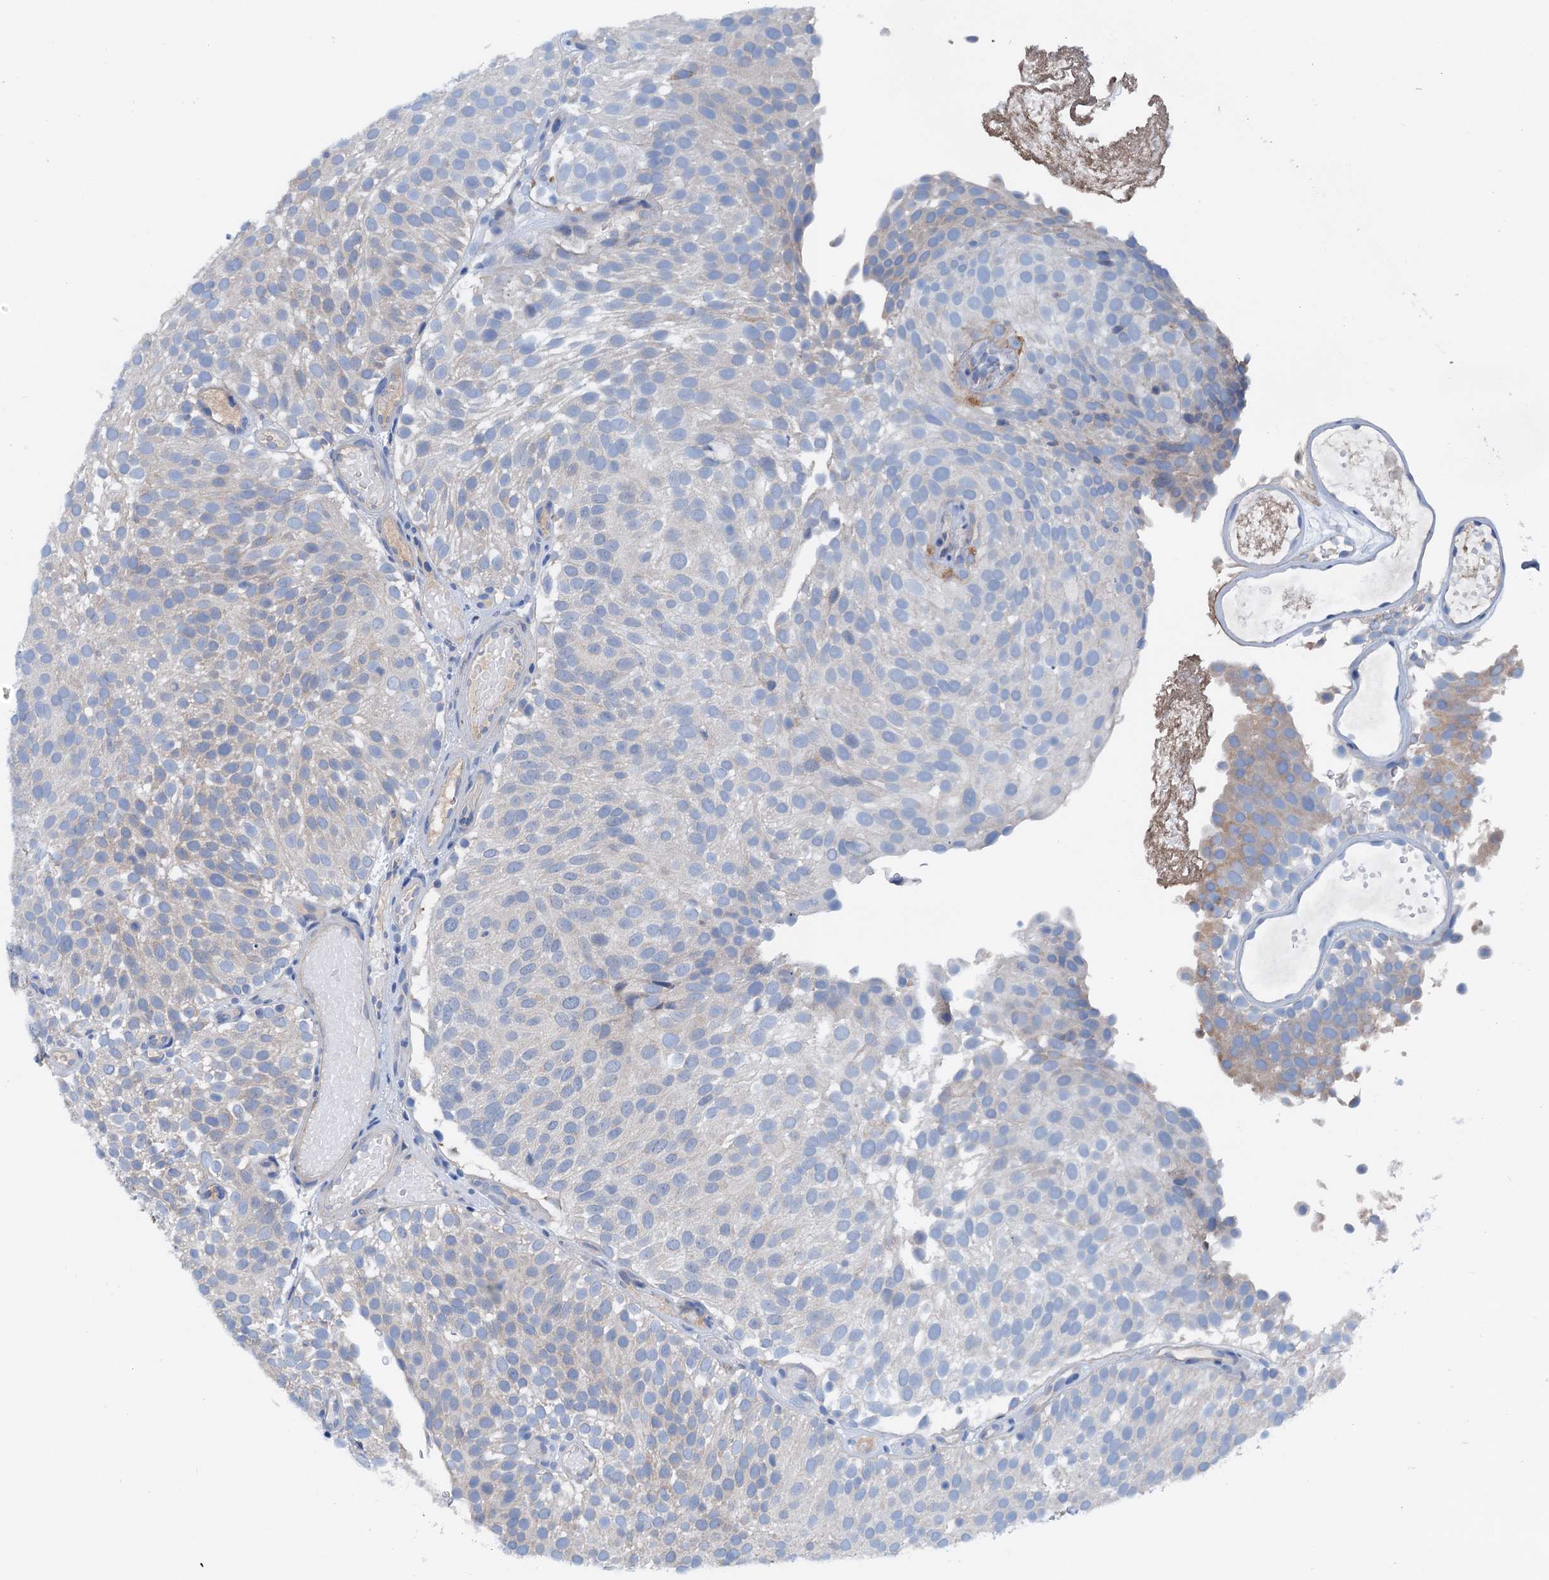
{"staining": {"intensity": "weak", "quantity": "<25%", "location": "cytoplasmic/membranous"}, "tissue": "urothelial cancer", "cell_type": "Tumor cells", "image_type": "cancer", "snomed": [{"axis": "morphology", "description": "Urothelial carcinoma, Low grade"}, {"axis": "topography", "description": "Urinary bladder"}], "caption": "A high-resolution histopathology image shows immunohistochemistry staining of urothelial cancer, which exhibits no significant positivity in tumor cells. (DAB immunohistochemistry with hematoxylin counter stain).", "gene": "KNDC1", "patient": {"sex": "male", "age": 78}}